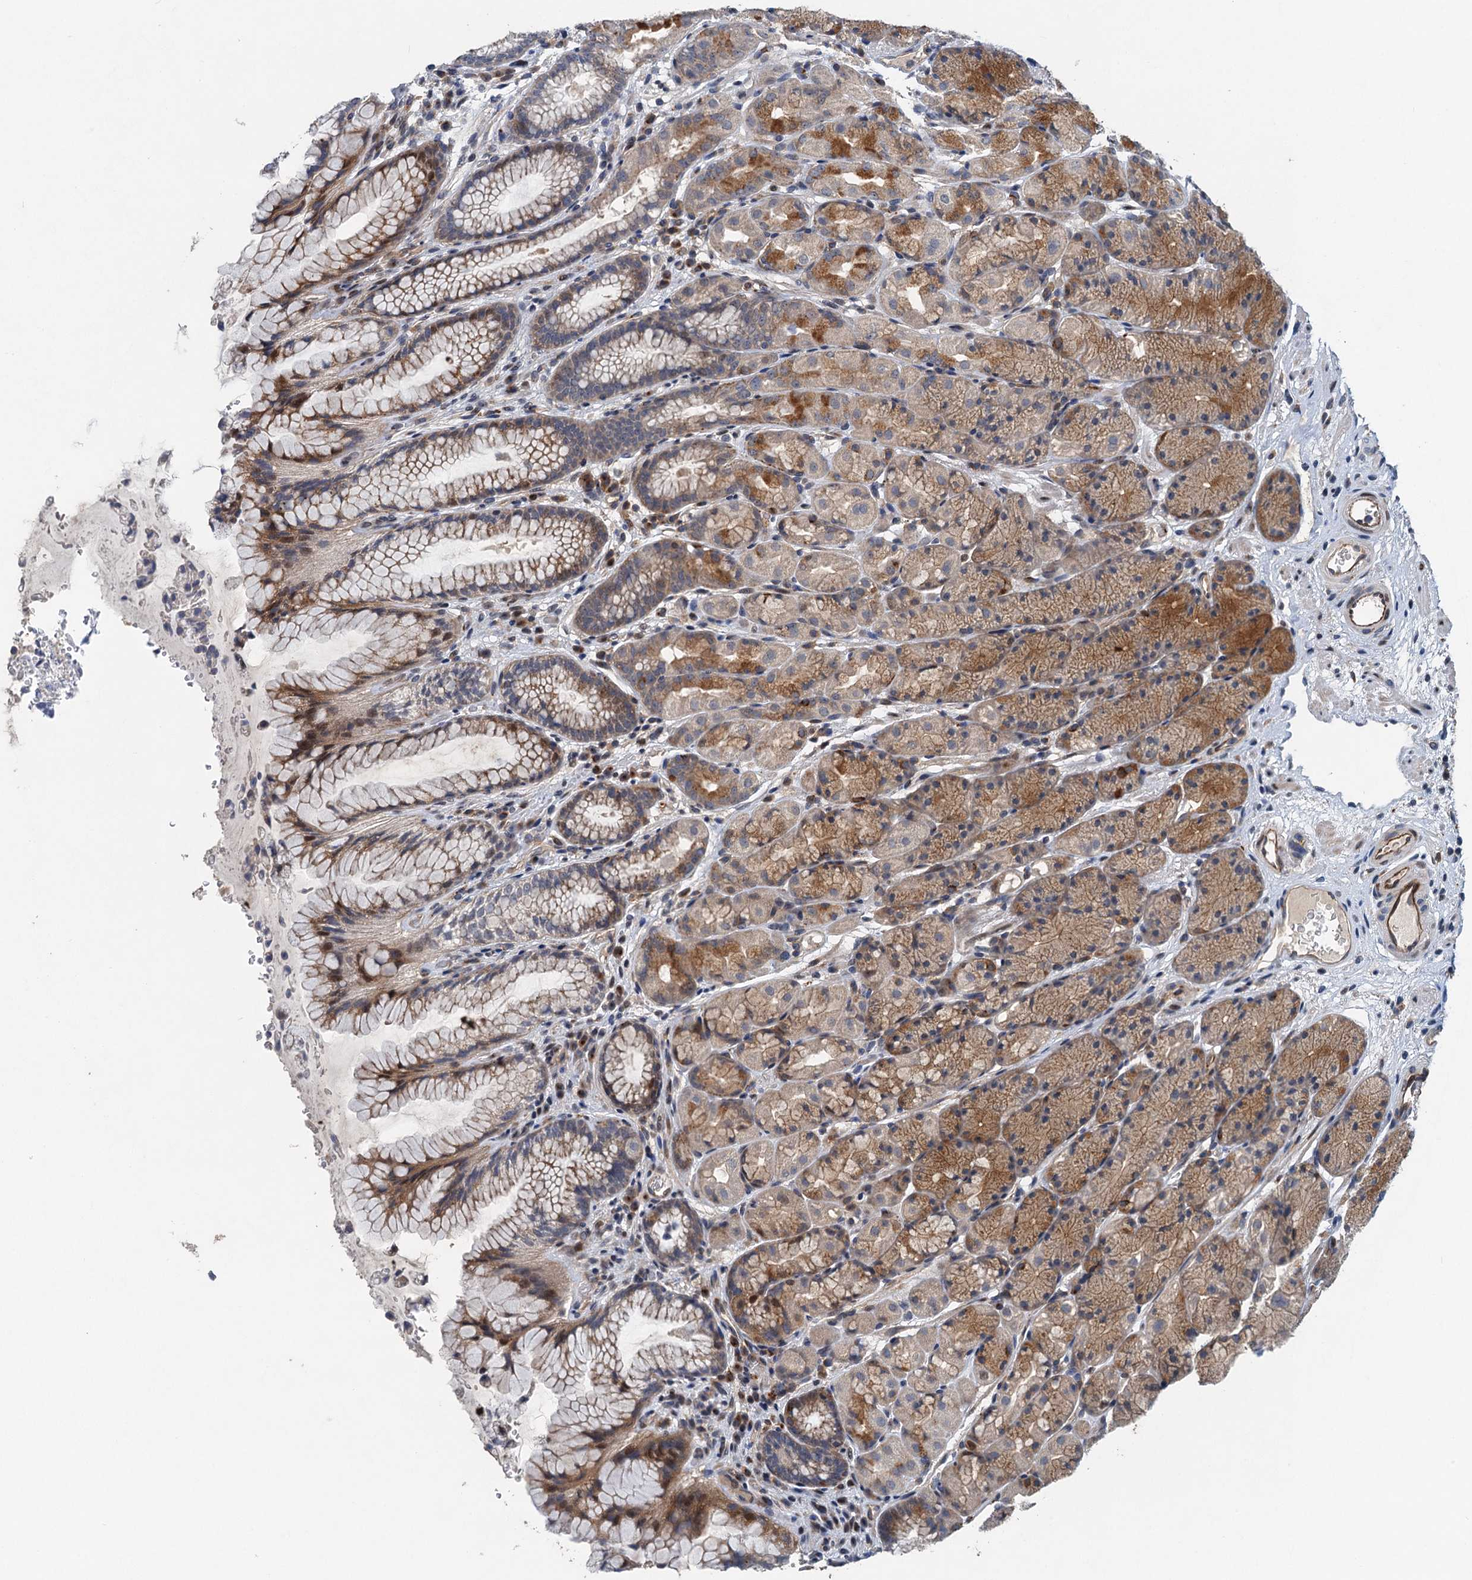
{"staining": {"intensity": "moderate", "quantity": "25%-75%", "location": "cytoplasmic/membranous"}, "tissue": "stomach", "cell_type": "Glandular cells", "image_type": "normal", "snomed": [{"axis": "morphology", "description": "Normal tissue, NOS"}, {"axis": "topography", "description": "Stomach"}], "caption": "DAB immunohistochemical staining of benign stomach exhibits moderate cytoplasmic/membranous protein positivity in approximately 25%-75% of glandular cells.", "gene": "NBEA", "patient": {"sex": "male", "age": 63}}